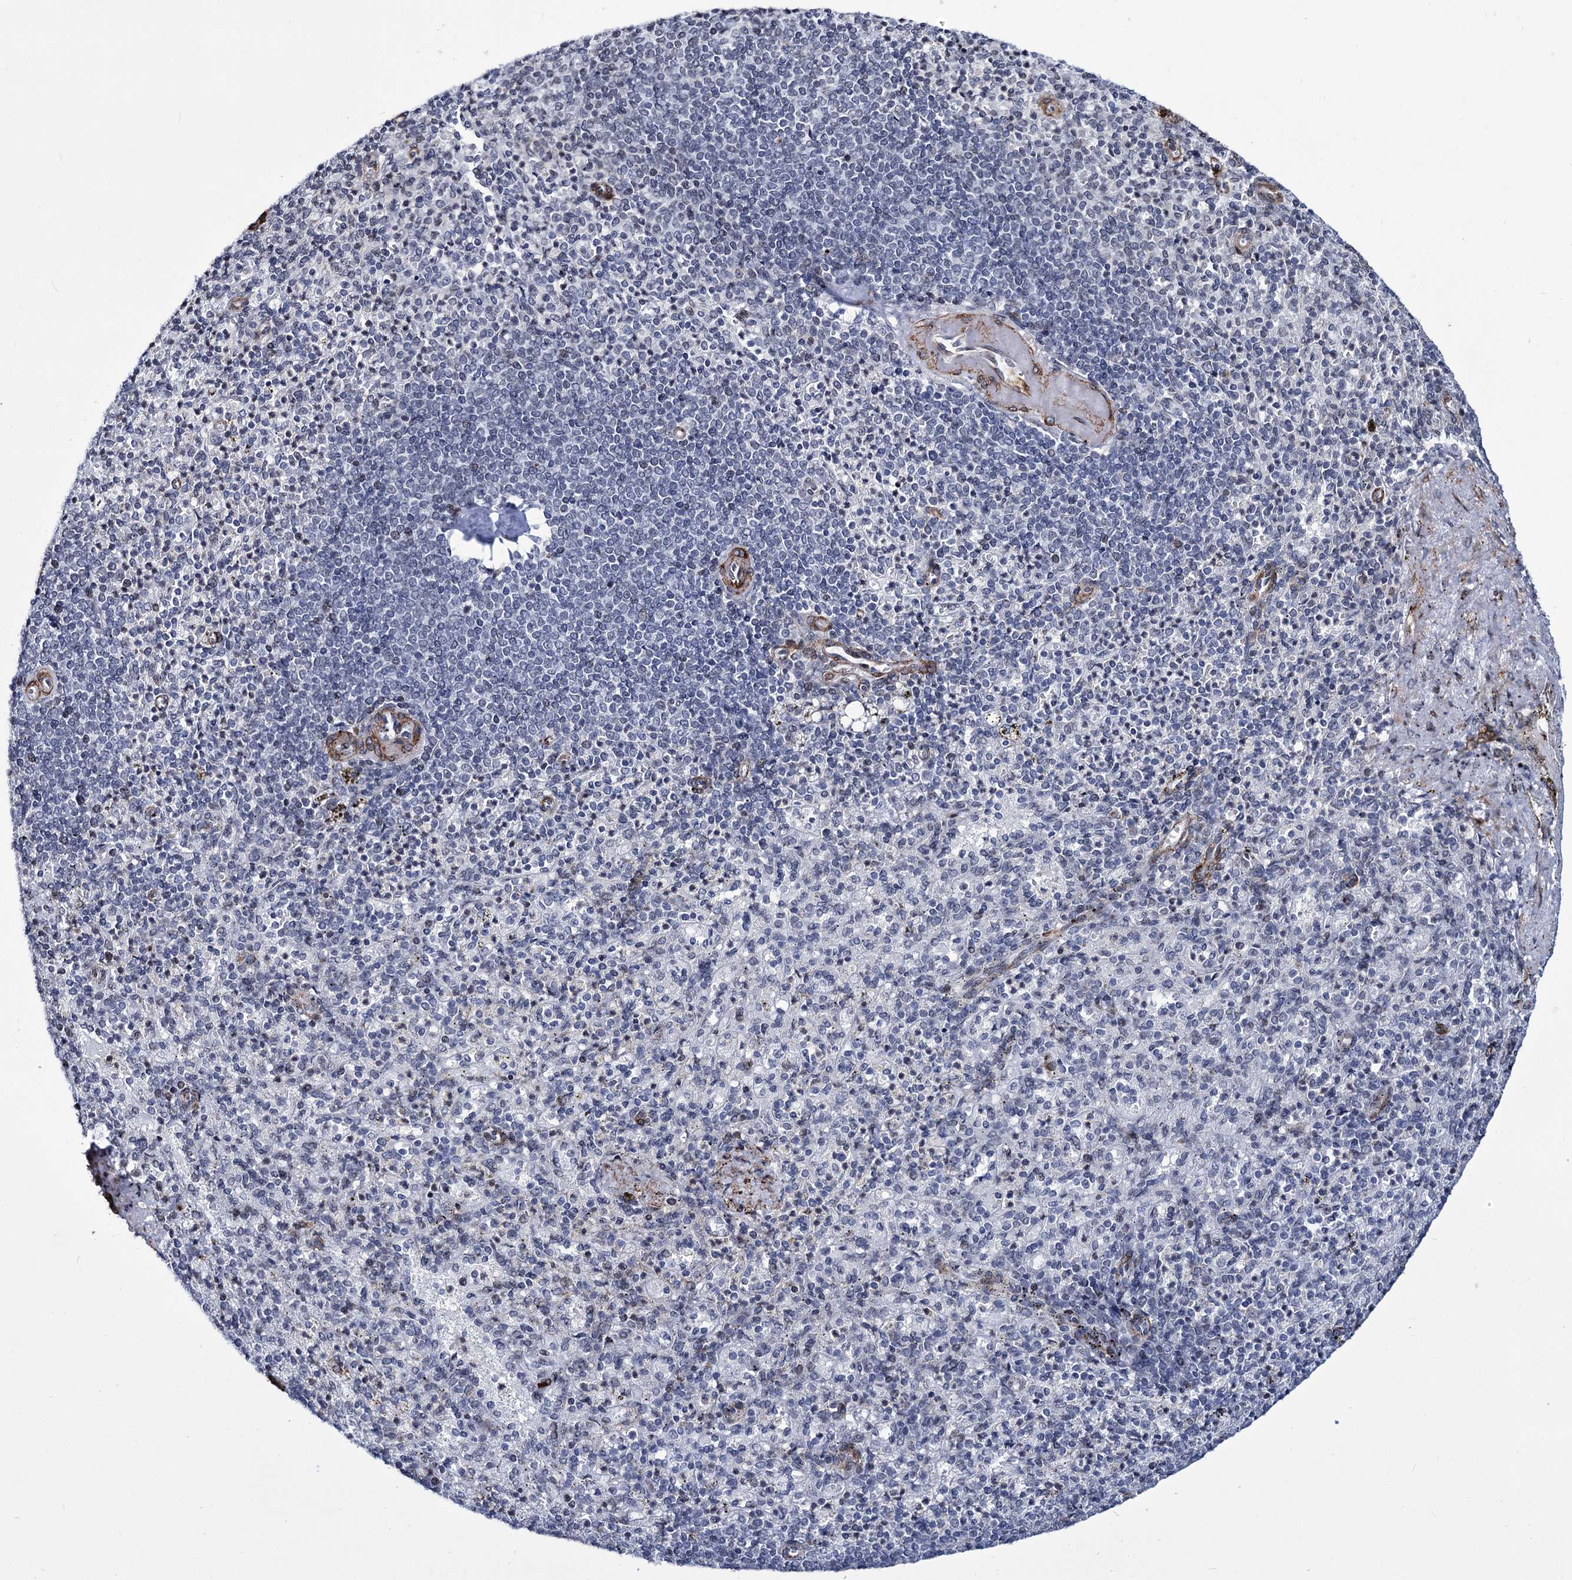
{"staining": {"intensity": "moderate", "quantity": "<25%", "location": "nuclear"}, "tissue": "spleen", "cell_type": "Cells in red pulp", "image_type": "normal", "snomed": [{"axis": "morphology", "description": "Normal tissue, NOS"}, {"axis": "topography", "description": "Spleen"}], "caption": "Immunohistochemical staining of benign human spleen demonstrates low levels of moderate nuclear staining in approximately <25% of cells in red pulp.", "gene": "ZC3H12C", "patient": {"sex": "female", "age": 74}}